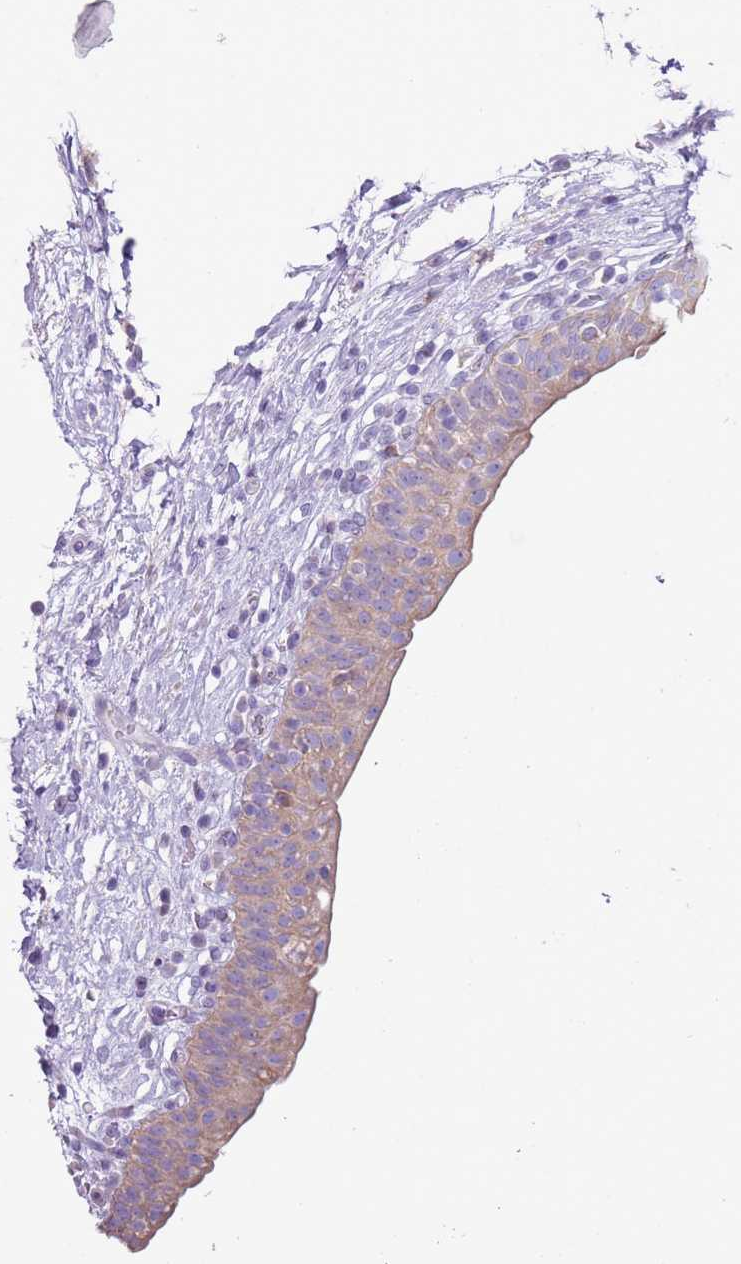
{"staining": {"intensity": "weak", "quantity": "25%-75%", "location": "cytoplasmic/membranous"}, "tissue": "urinary bladder", "cell_type": "Urothelial cells", "image_type": "normal", "snomed": [{"axis": "morphology", "description": "Normal tissue, NOS"}, {"axis": "topography", "description": "Urinary bladder"}], "caption": "Immunohistochemical staining of normal human urinary bladder displays 25%-75% levels of weak cytoplasmic/membranous protein expression in approximately 25%-75% of urothelial cells.", "gene": "OAF", "patient": {"sex": "male", "age": 83}}